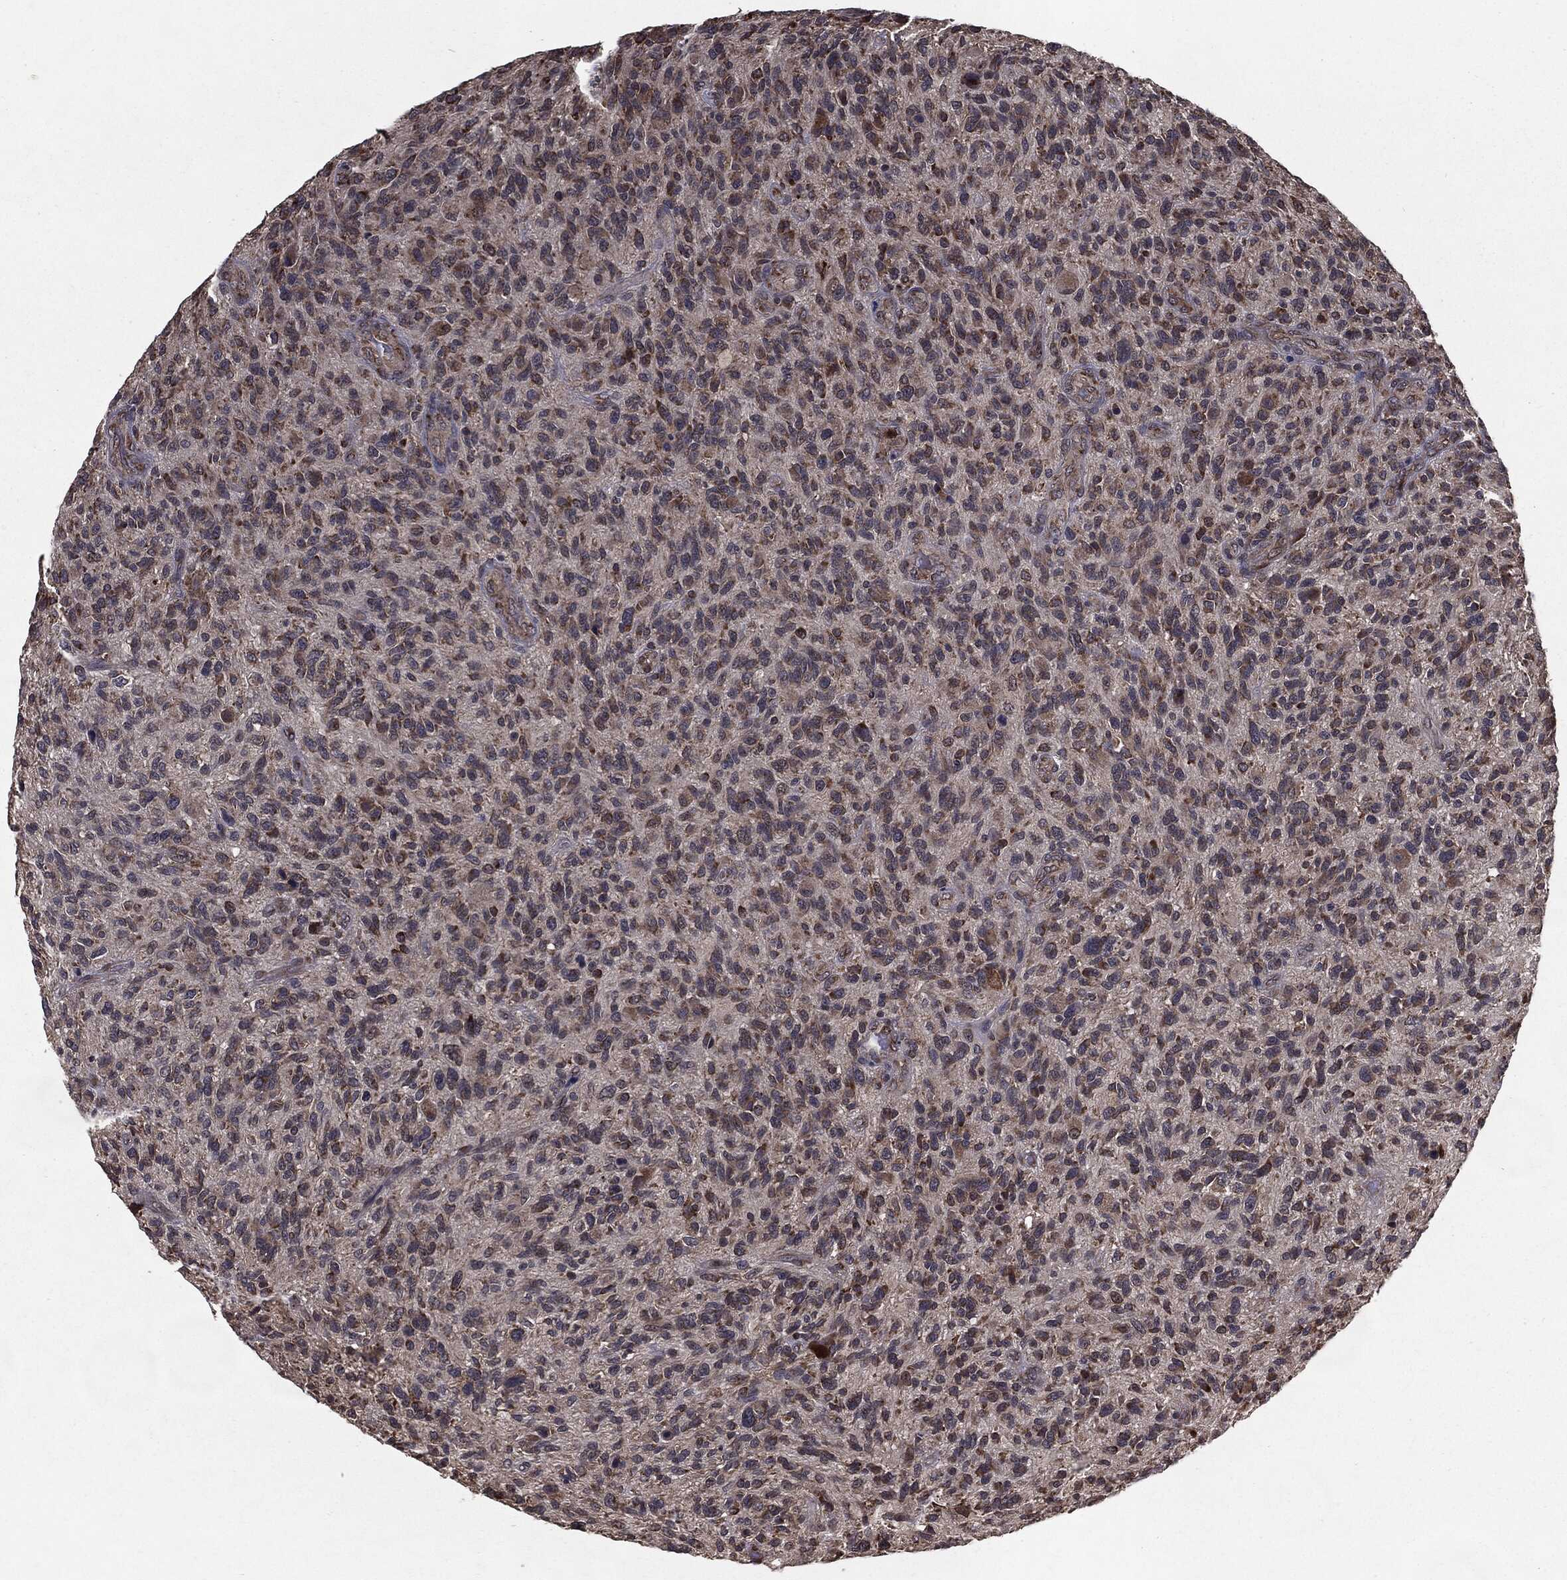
{"staining": {"intensity": "moderate", "quantity": "25%-75%", "location": "cytoplasmic/membranous"}, "tissue": "glioma", "cell_type": "Tumor cells", "image_type": "cancer", "snomed": [{"axis": "morphology", "description": "Glioma, malignant, High grade"}, {"axis": "topography", "description": "Brain"}], "caption": "The immunohistochemical stain shows moderate cytoplasmic/membranous staining in tumor cells of glioma tissue.", "gene": "HDAC5", "patient": {"sex": "male", "age": 47}}